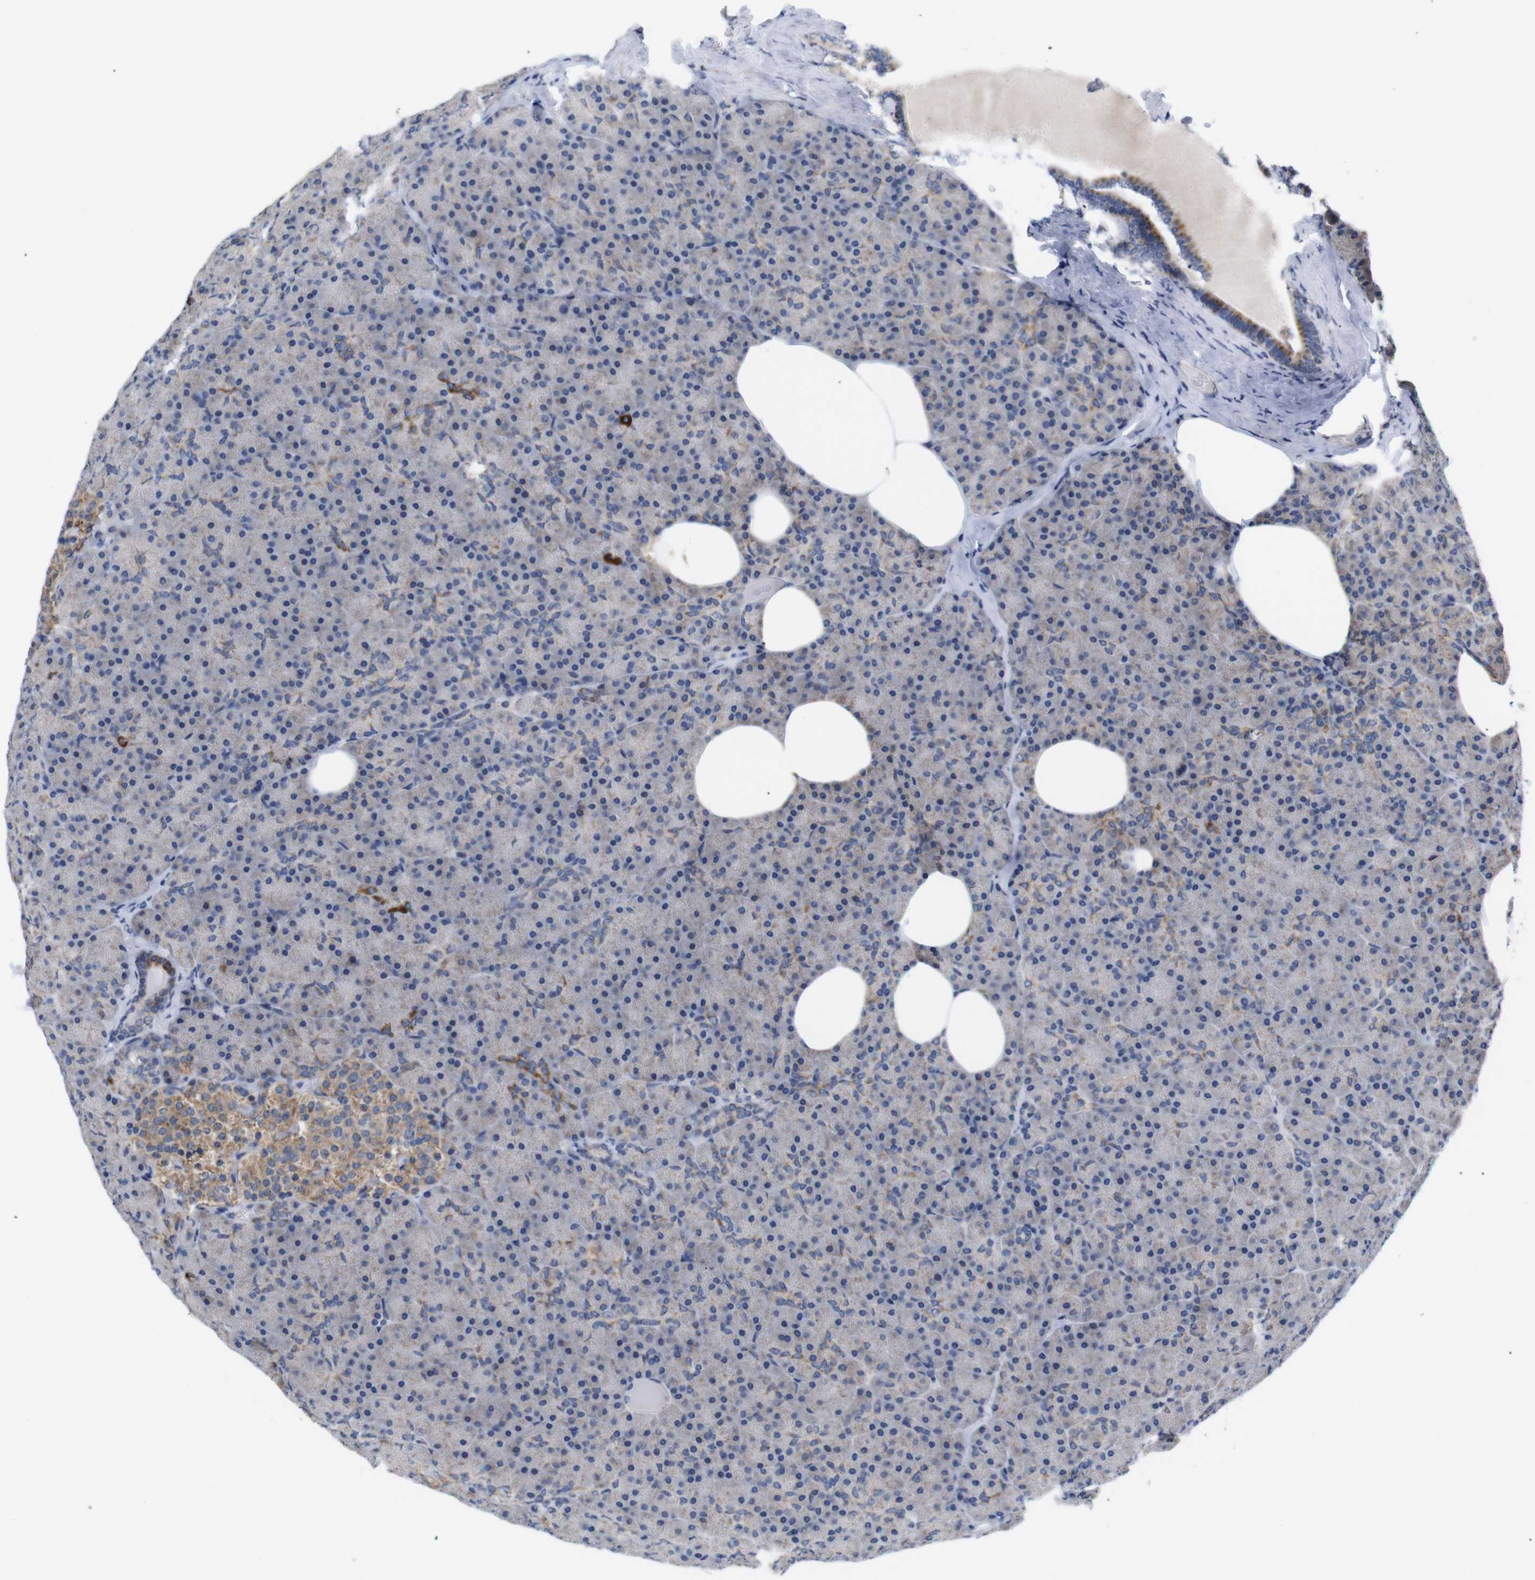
{"staining": {"intensity": "strong", "quantity": "<25%", "location": "cytoplasmic/membranous"}, "tissue": "pancreas", "cell_type": "Exocrine glandular cells", "image_type": "normal", "snomed": [{"axis": "morphology", "description": "Normal tissue, NOS"}, {"axis": "topography", "description": "Pancreas"}], "caption": "The histopathology image shows a brown stain indicating the presence of a protein in the cytoplasmic/membranous of exocrine glandular cells in pancreas. (brown staining indicates protein expression, while blue staining denotes nuclei).", "gene": "LRRC55", "patient": {"sex": "female", "age": 35}}